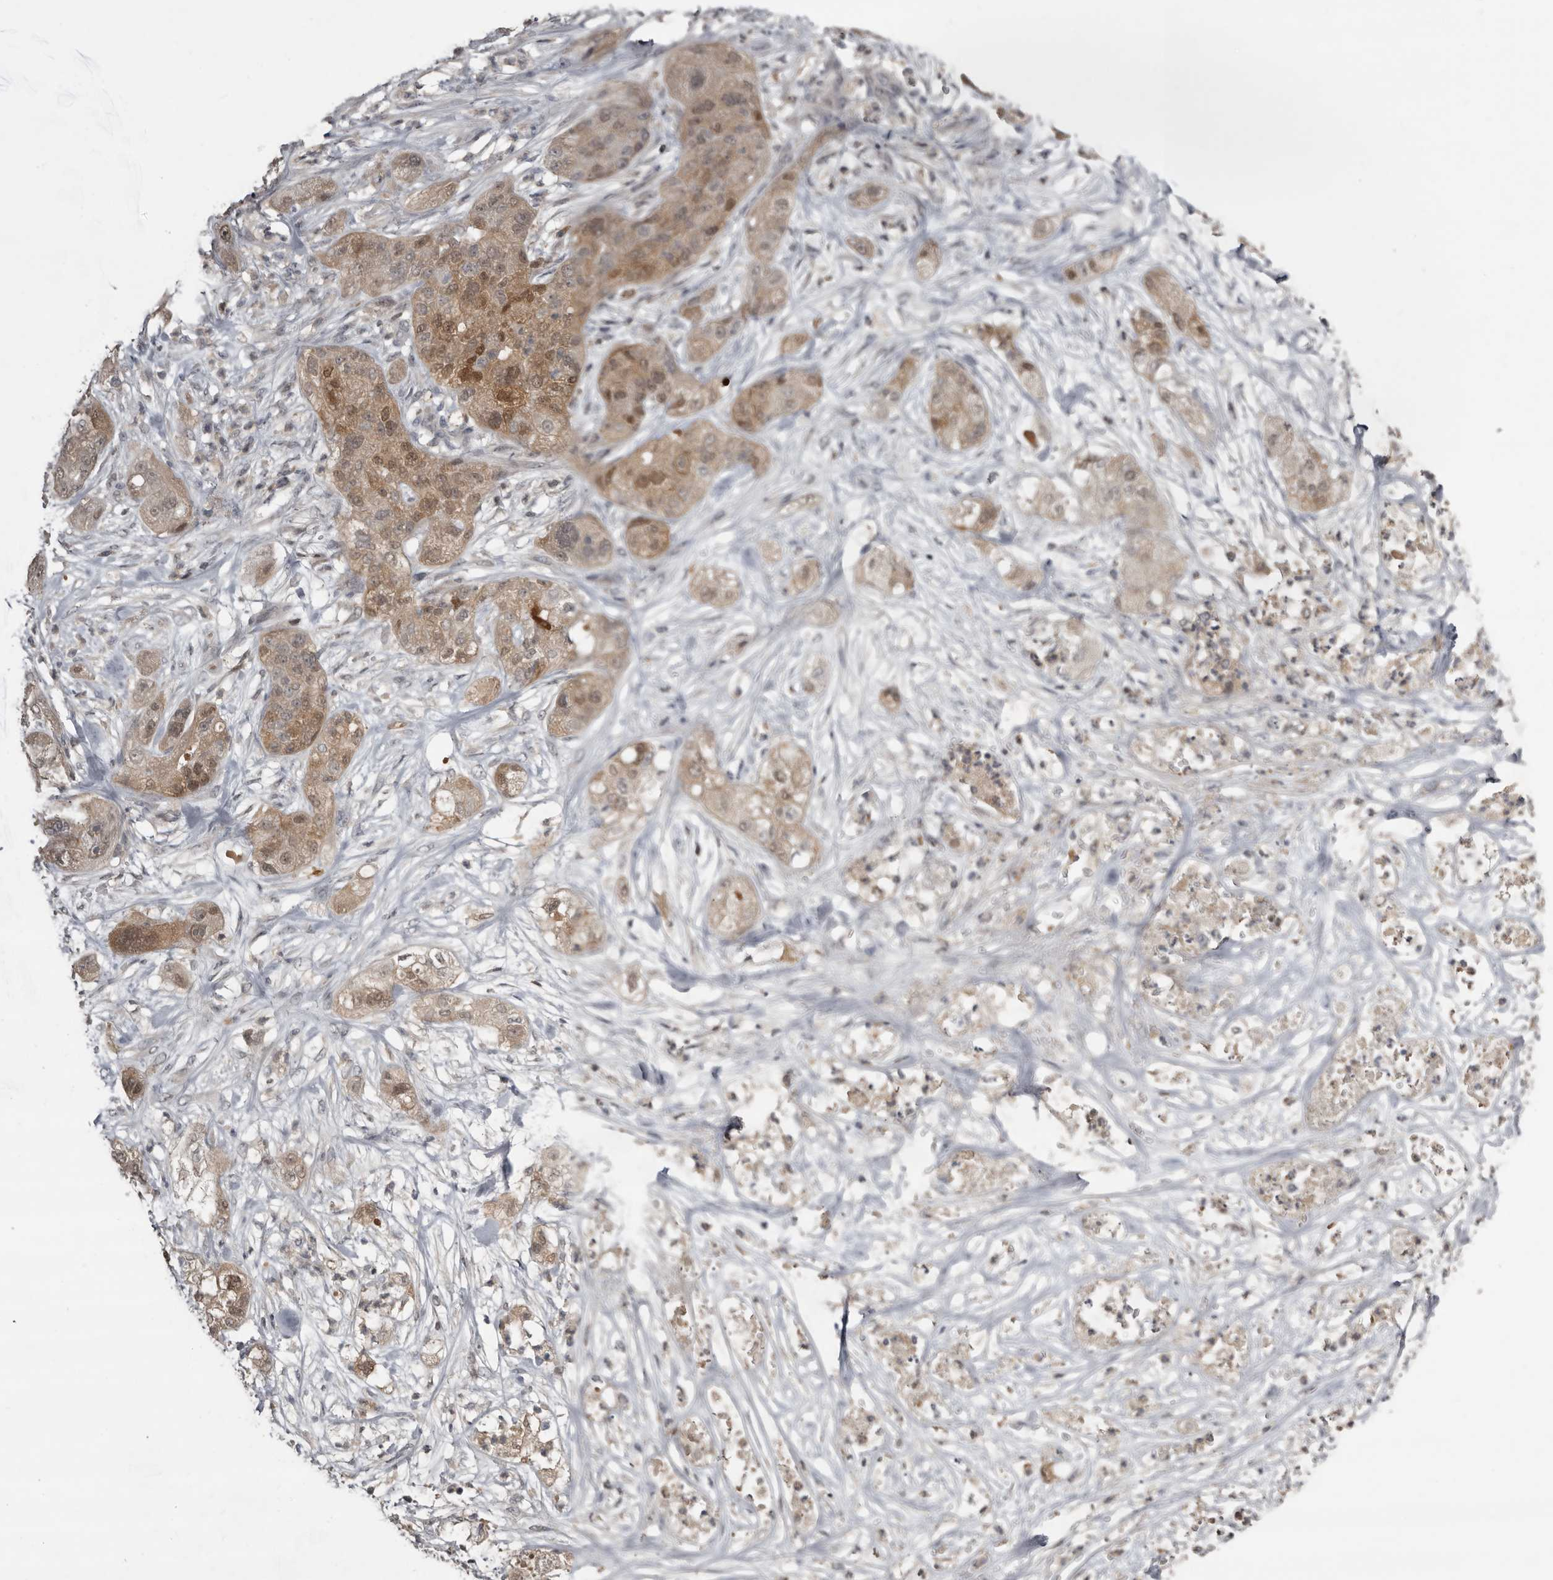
{"staining": {"intensity": "moderate", "quantity": "<25%", "location": "cytoplasmic/membranous,nuclear"}, "tissue": "pancreatic cancer", "cell_type": "Tumor cells", "image_type": "cancer", "snomed": [{"axis": "morphology", "description": "Adenocarcinoma, NOS"}, {"axis": "topography", "description": "Pancreas"}], "caption": "A brown stain labels moderate cytoplasmic/membranous and nuclear expression of a protein in human pancreatic adenocarcinoma tumor cells.", "gene": "RBKS", "patient": {"sex": "female", "age": 78}}